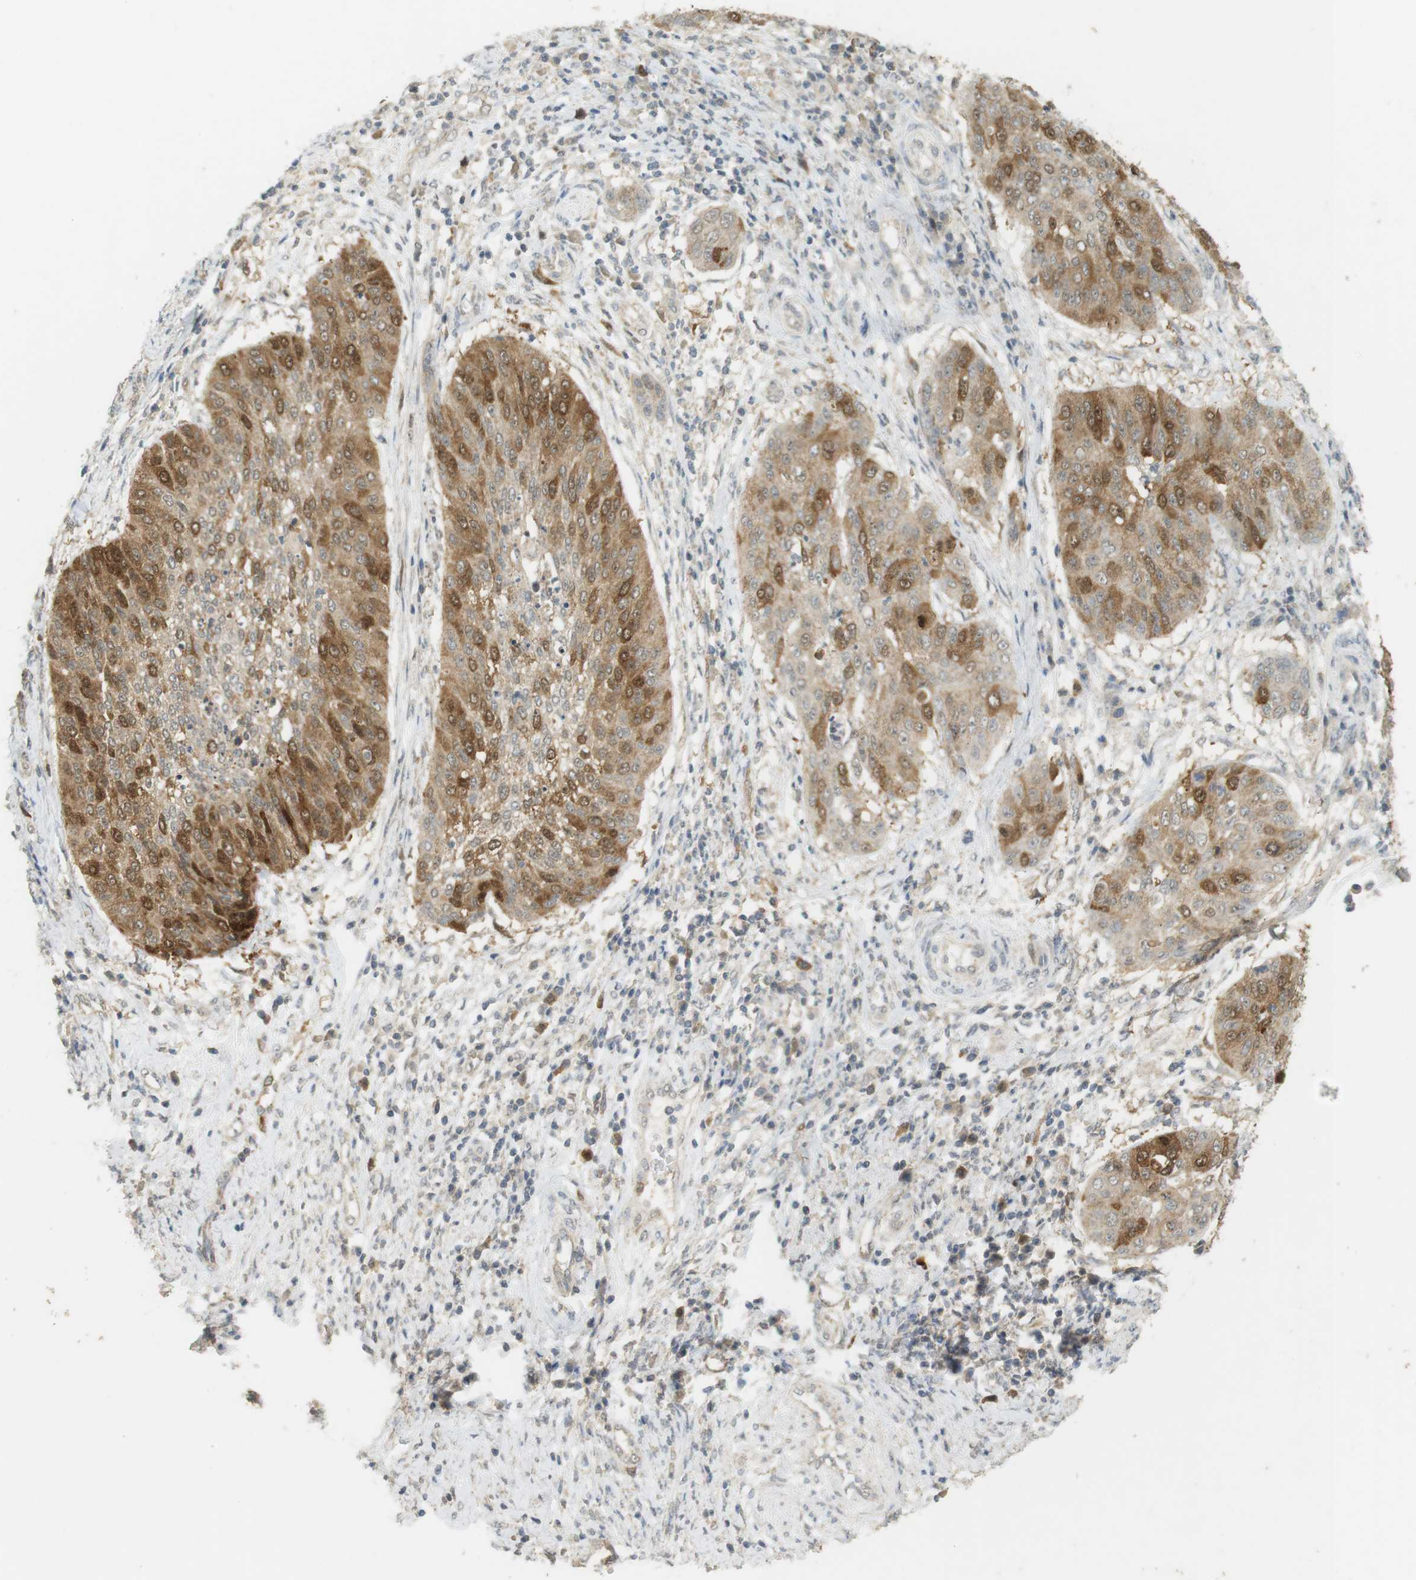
{"staining": {"intensity": "moderate", "quantity": "25%-75%", "location": "cytoplasmic/membranous"}, "tissue": "cervical cancer", "cell_type": "Tumor cells", "image_type": "cancer", "snomed": [{"axis": "morphology", "description": "Normal tissue, NOS"}, {"axis": "morphology", "description": "Squamous cell carcinoma, NOS"}, {"axis": "topography", "description": "Cervix"}], "caption": "Squamous cell carcinoma (cervical) tissue demonstrates moderate cytoplasmic/membranous expression in about 25%-75% of tumor cells", "gene": "TTK", "patient": {"sex": "female", "age": 39}}